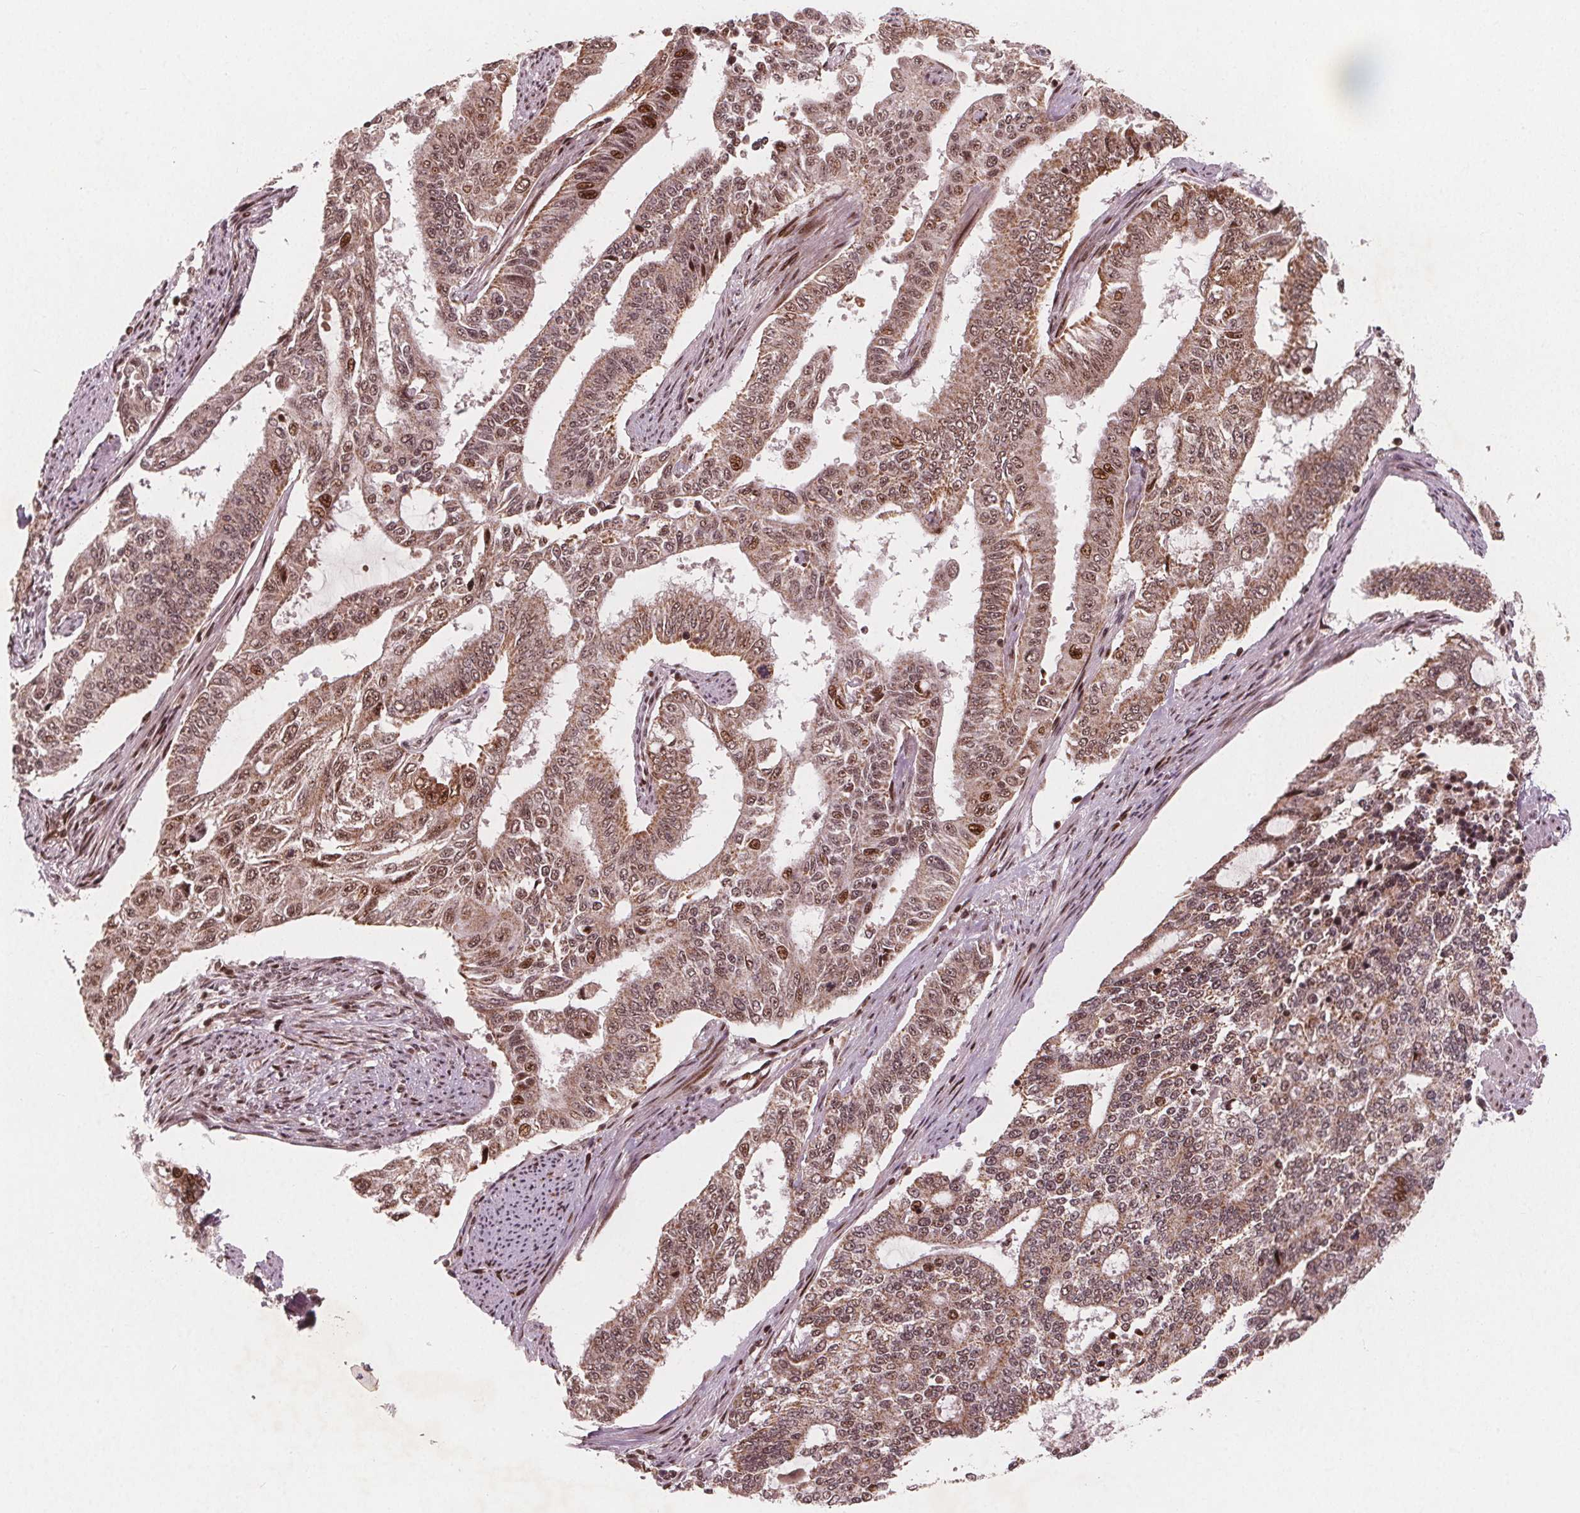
{"staining": {"intensity": "moderate", "quantity": ">75%", "location": "cytoplasmic/membranous,nuclear"}, "tissue": "endometrial cancer", "cell_type": "Tumor cells", "image_type": "cancer", "snomed": [{"axis": "morphology", "description": "Adenocarcinoma, NOS"}, {"axis": "topography", "description": "Uterus"}], "caption": "IHC histopathology image of neoplastic tissue: endometrial cancer stained using immunohistochemistry demonstrates medium levels of moderate protein expression localized specifically in the cytoplasmic/membranous and nuclear of tumor cells, appearing as a cytoplasmic/membranous and nuclear brown color.", "gene": "SNRNP35", "patient": {"sex": "female", "age": 59}}